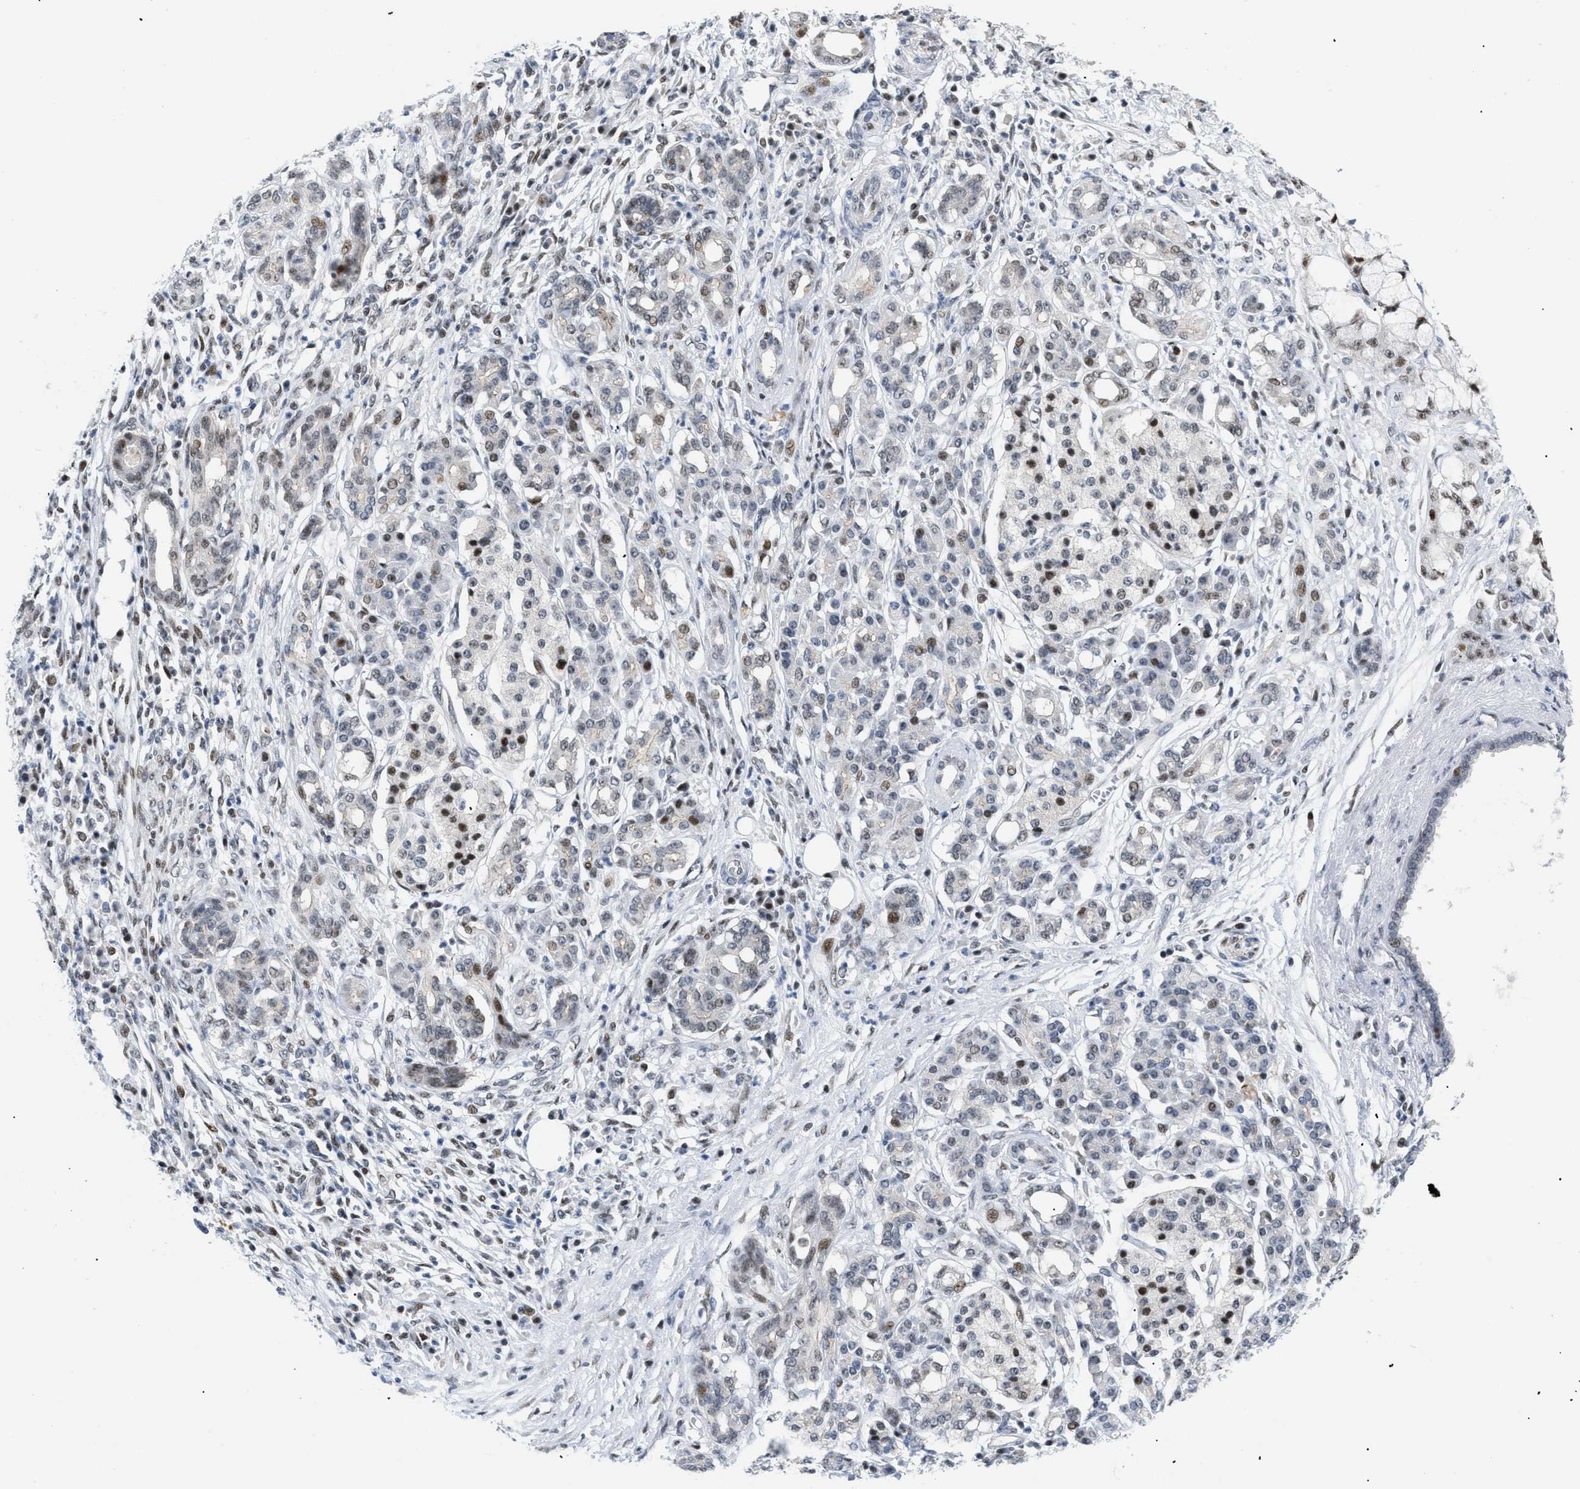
{"staining": {"intensity": "moderate", "quantity": "25%-75%", "location": "nuclear"}, "tissue": "pancreatic cancer", "cell_type": "Tumor cells", "image_type": "cancer", "snomed": [{"axis": "morphology", "description": "Adenocarcinoma, NOS"}, {"axis": "topography", "description": "Pancreas"}], "caption": "The image shows a brown stain indicating the presence of a protein in the nuclear of tumor cells in pancreatic cancer.", "gene": "MED1", "patient": {"sex": "female", "age": 73}}